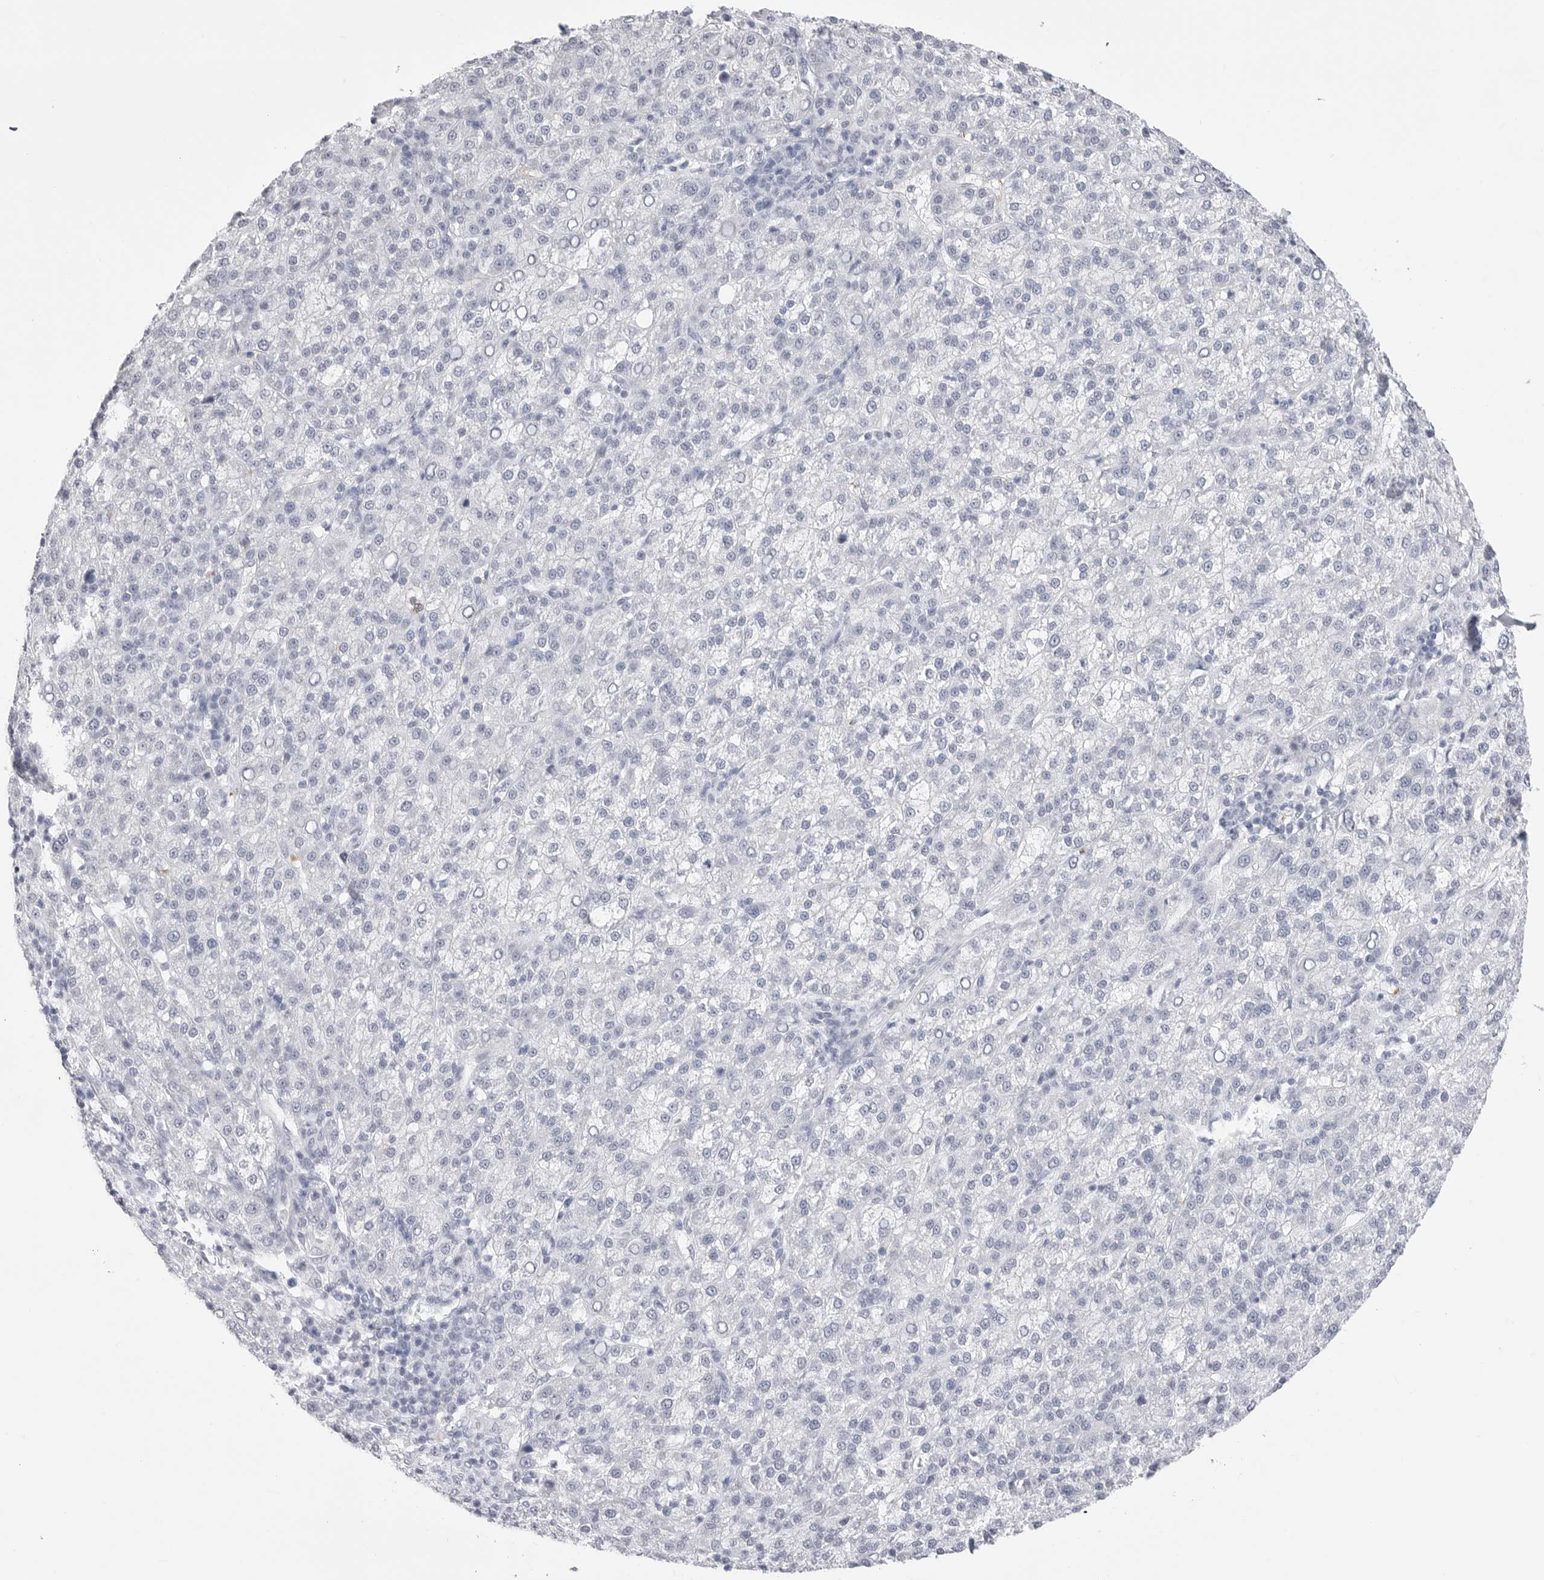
{"staining": {"intensity": "negative", "quantity": "none", "location": "none"}, "tissue": "liver cancer", "cell_type": "Tumor cells", "image_type": "cancer", "snomed": [{"axis": "morphology", "description": "Carcinoma, Hepatocellular, NOS"}, {"axis": "topography", "description": "Liver"}], "caption": "This is an immunohistochemistry photomicrograph of human liver cancer. There is no positivity in tumor cells.", "gene": "TSSK1B", "patient": {"sex": "female", "age": 58}}